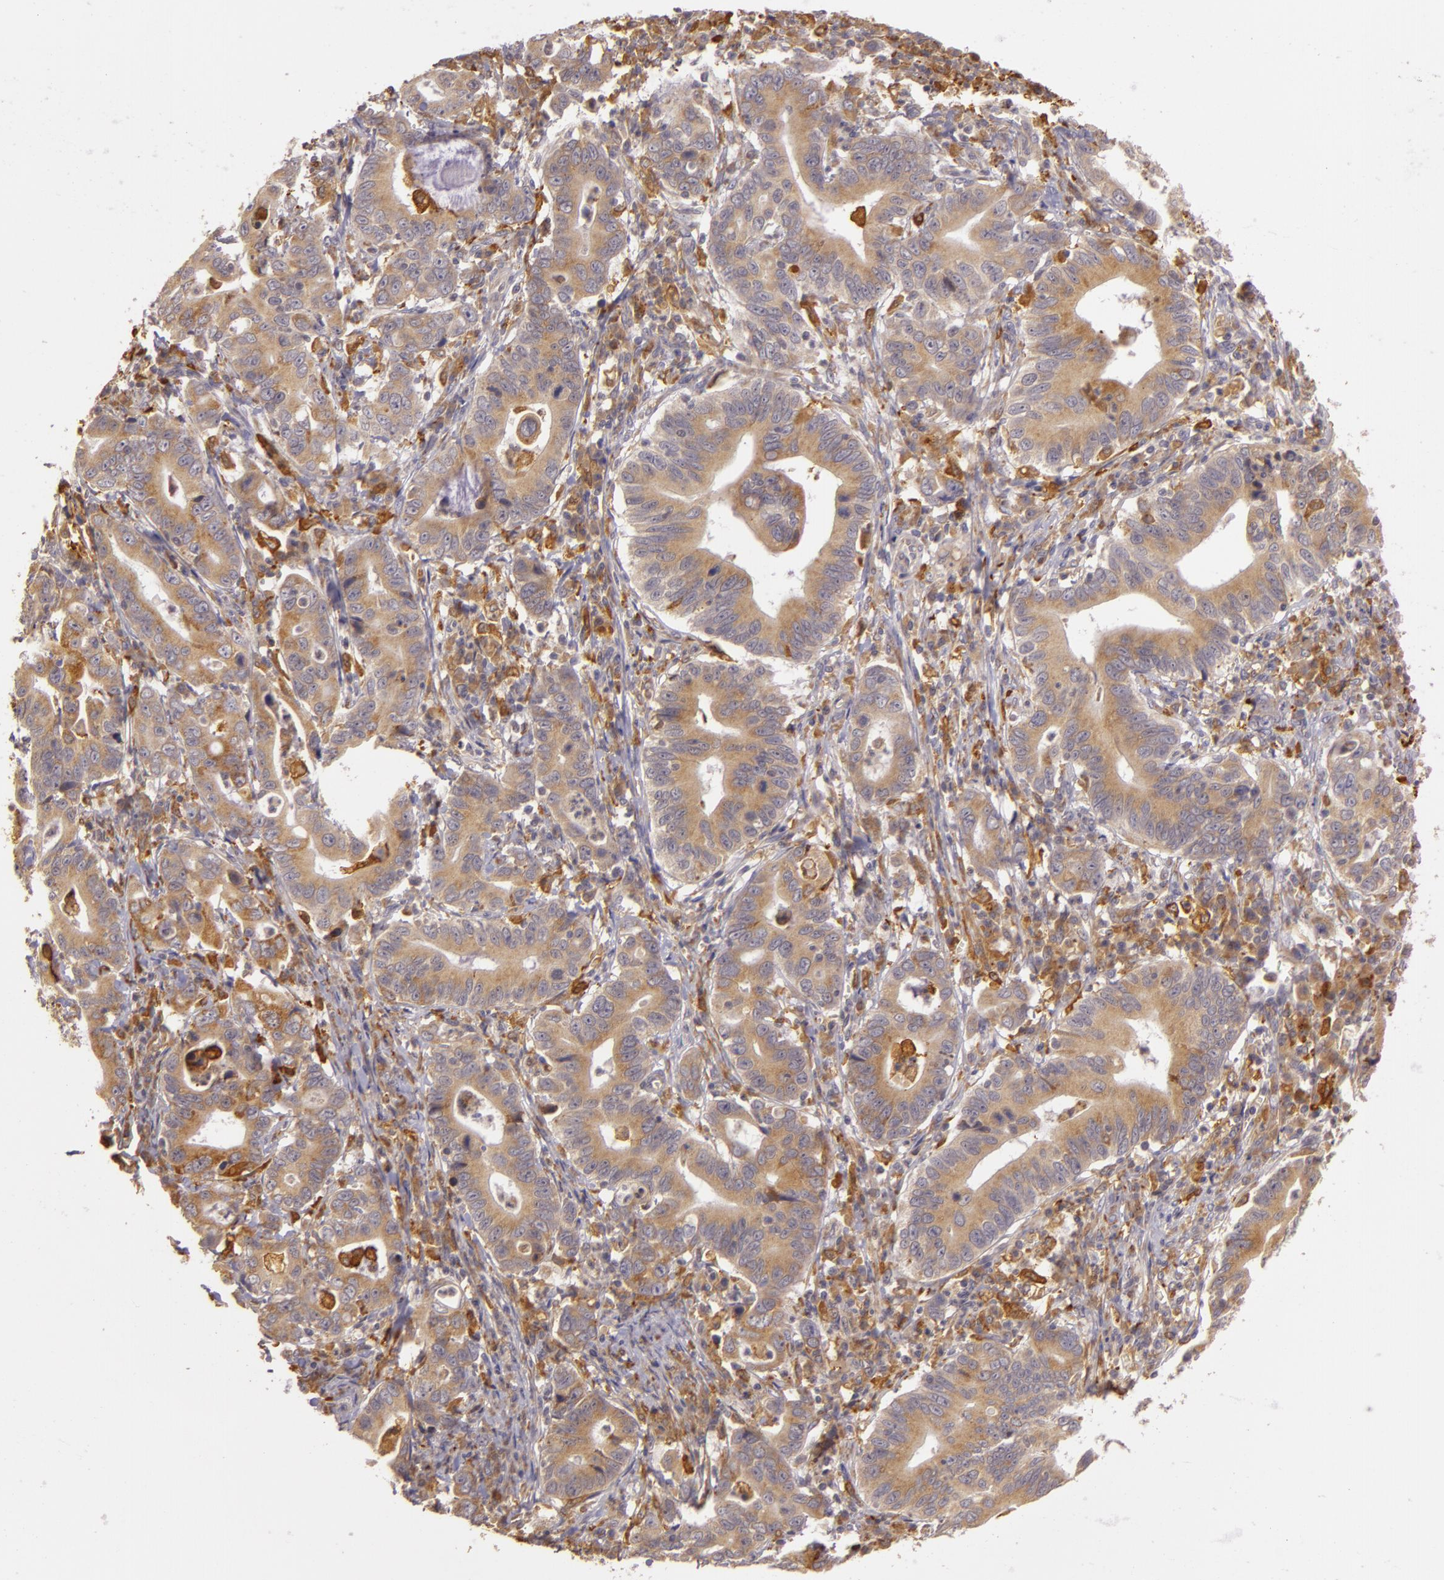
{"staining": {"intensity": "moderate", "quantity": ">75%", "location": "cytoplasmic/membranous"}, "tissue": "stomach cancer", "cell_type": "Tumor cells", "image_type": "cancer", "snomed": [{"axis": "morphology", "description": "Adenocarcinoma, NOS"}, {"axis": "topography", "description": "Stomach, upper"}], "caption": "Stomach cancer stained with a brown dye displays moderate cytoplasmic/membranous positive expression in approximately >75% of tumor cells.", "gene": "PPP1R3F", "patient": {"sex": "male", "age": 63}}